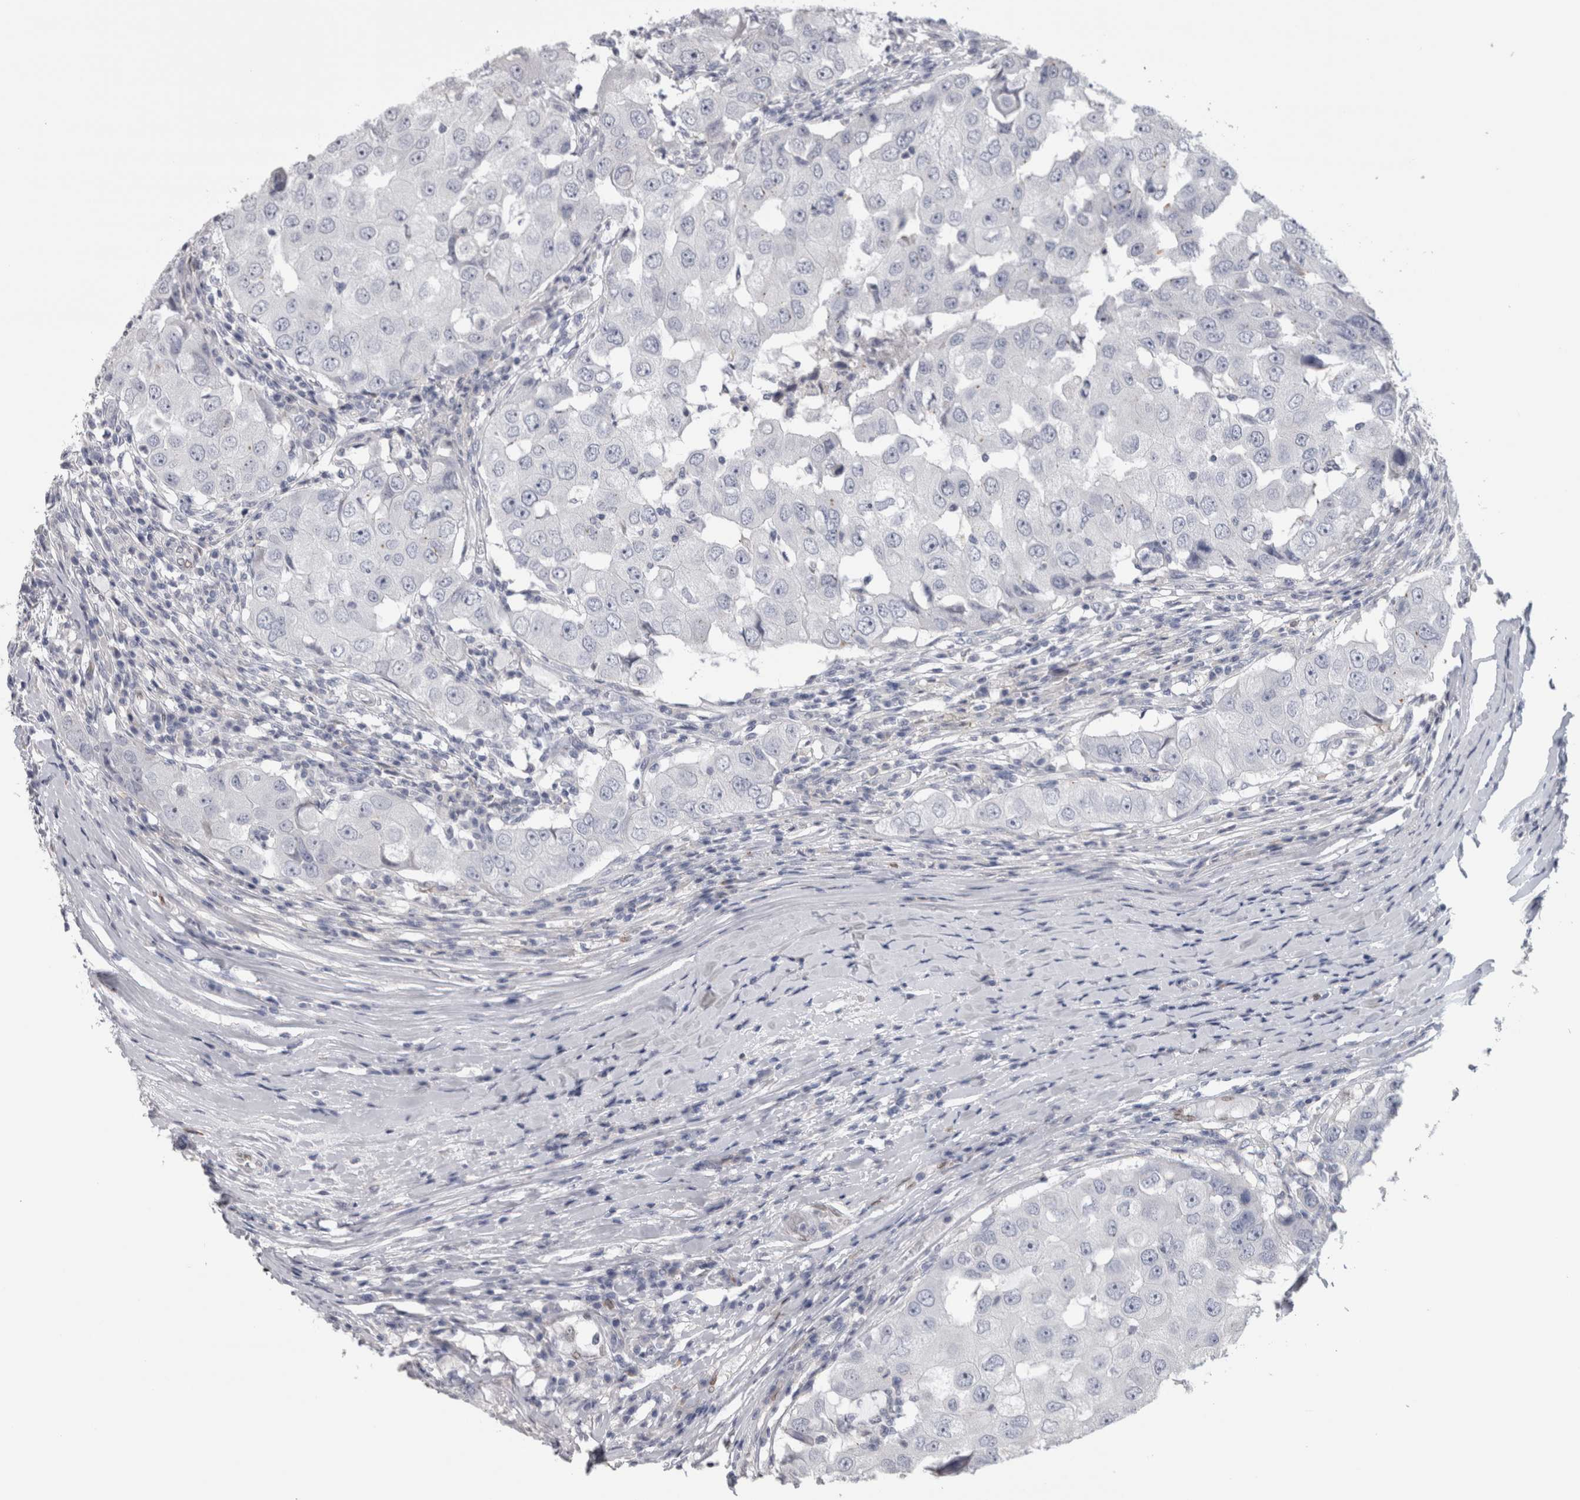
{"staining": {"intensity": "negative", "quantity": "none", "location": "none"}, "tissue": "breast cancer", "cell_type": "Tumor cells", "image_type": "cancer", "snomed": [{"axis": "morphology", "description": "Duct carcinoma"}, {"axis": "topography", "description": "Breast"}], "caption": "High magnification brightfield microscopy of invasive ductal carcinoma (breast) stained with DAB (3,3'-diaminobenzidine) (brown) and counterstained with hematoxylin (blue): tumor cells show no significant staining.", "gene": "IL33", "patient": {"sex": "female", "age": 27}}